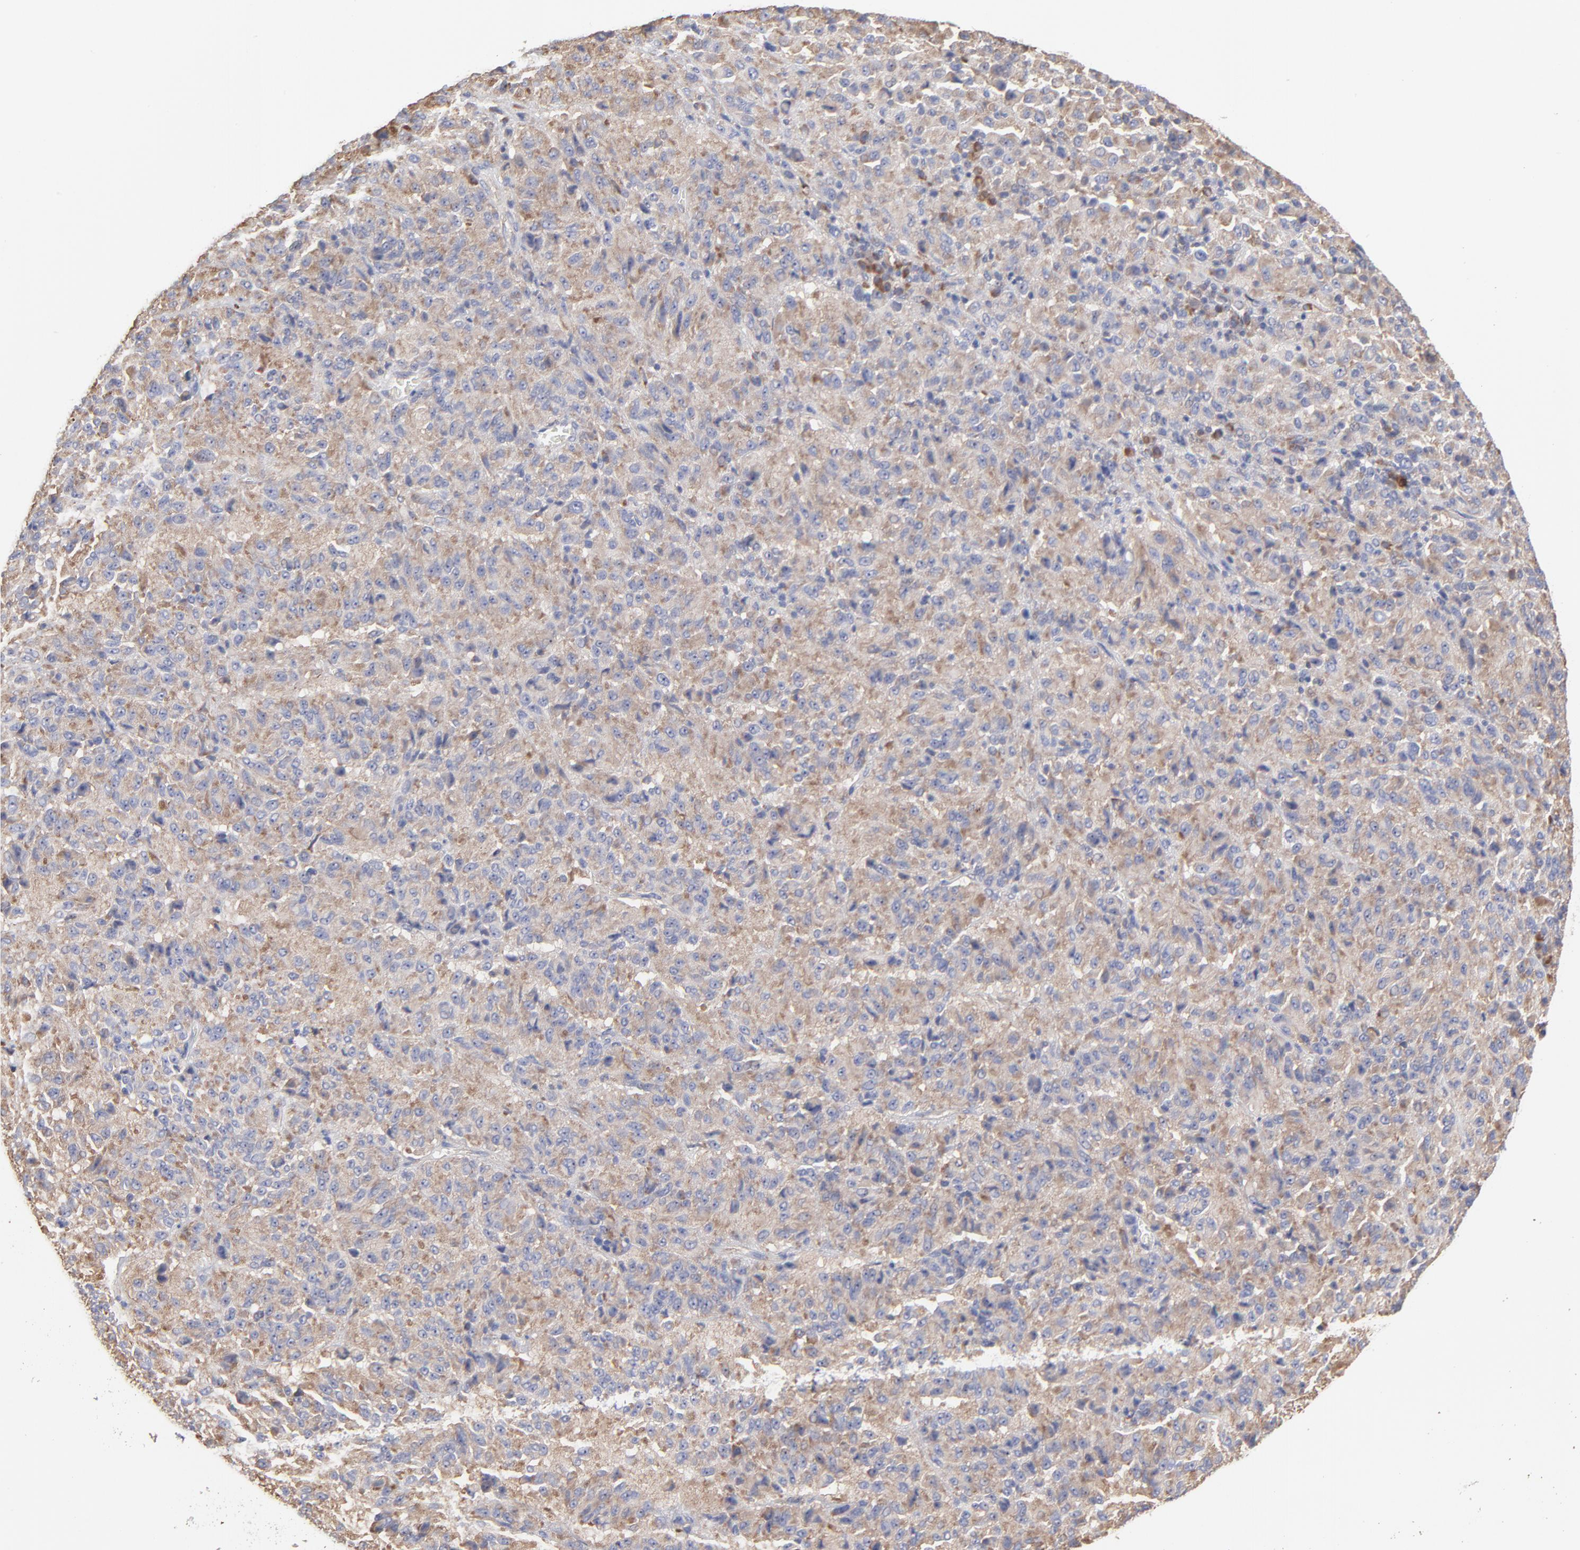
{"staining": {"intensity": "weak", "quantity": ">75%", "location": "cytoplasmic/membranous"}, "tissue": "melanoma", "cell_type": "Tumor cells", "image_type": "cancer", "snomed": [{"axis": "morphology", "description": "Malignant melanoma, Metastatic site"}, {"axis": "topography", "description": "Lung"}], "caption": "A brown stain highlights weak cytoplasmic/membranous staining of a protein in human malignant melanoma (metastatic site) tumor cells.", "gene": "RPL3", "patient": {"sex": "male", "age": 64}}